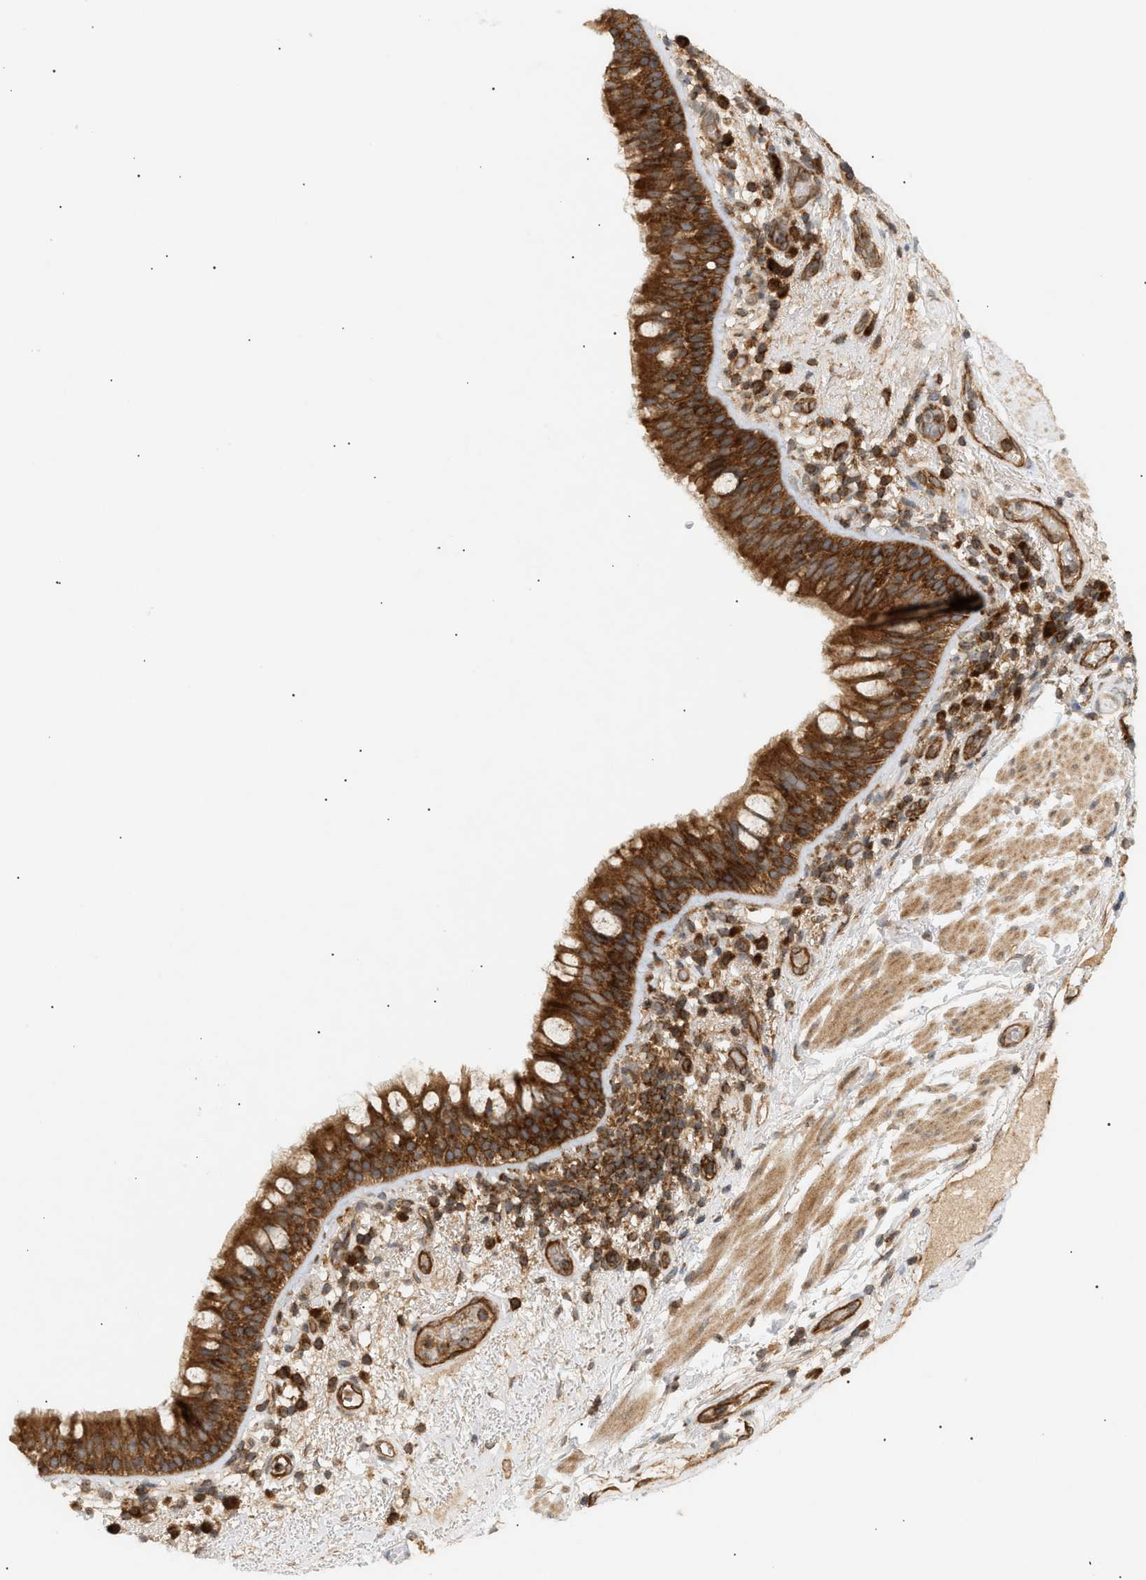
{"staining": {"intensity": "strong", "quantity": ">75%", "location": "cytoplasmic/membranous"}, "tissue": "bronchus", "cell_type": "Respiratory epithelial cells", "image_type": "normal", "snomed": [{"axis": "morphology", "description": "Normal tissue, NOS"}, {"axis": "morphology", "description": "Inflammation, NOS"}, {"axis": "topography", "description": "Cartilage tissue"}, {"axis": "topography", "description": "Bronchus"}], "caption": "This is an image of immunohistochemistry (IHC) staining of unremarkable bronchus, which shows strong staining in the cytoplasmic/membranous of respiratory epithelial cells.", "gene": "SHC1", "patient": {"sex": "male", "age": 77}}